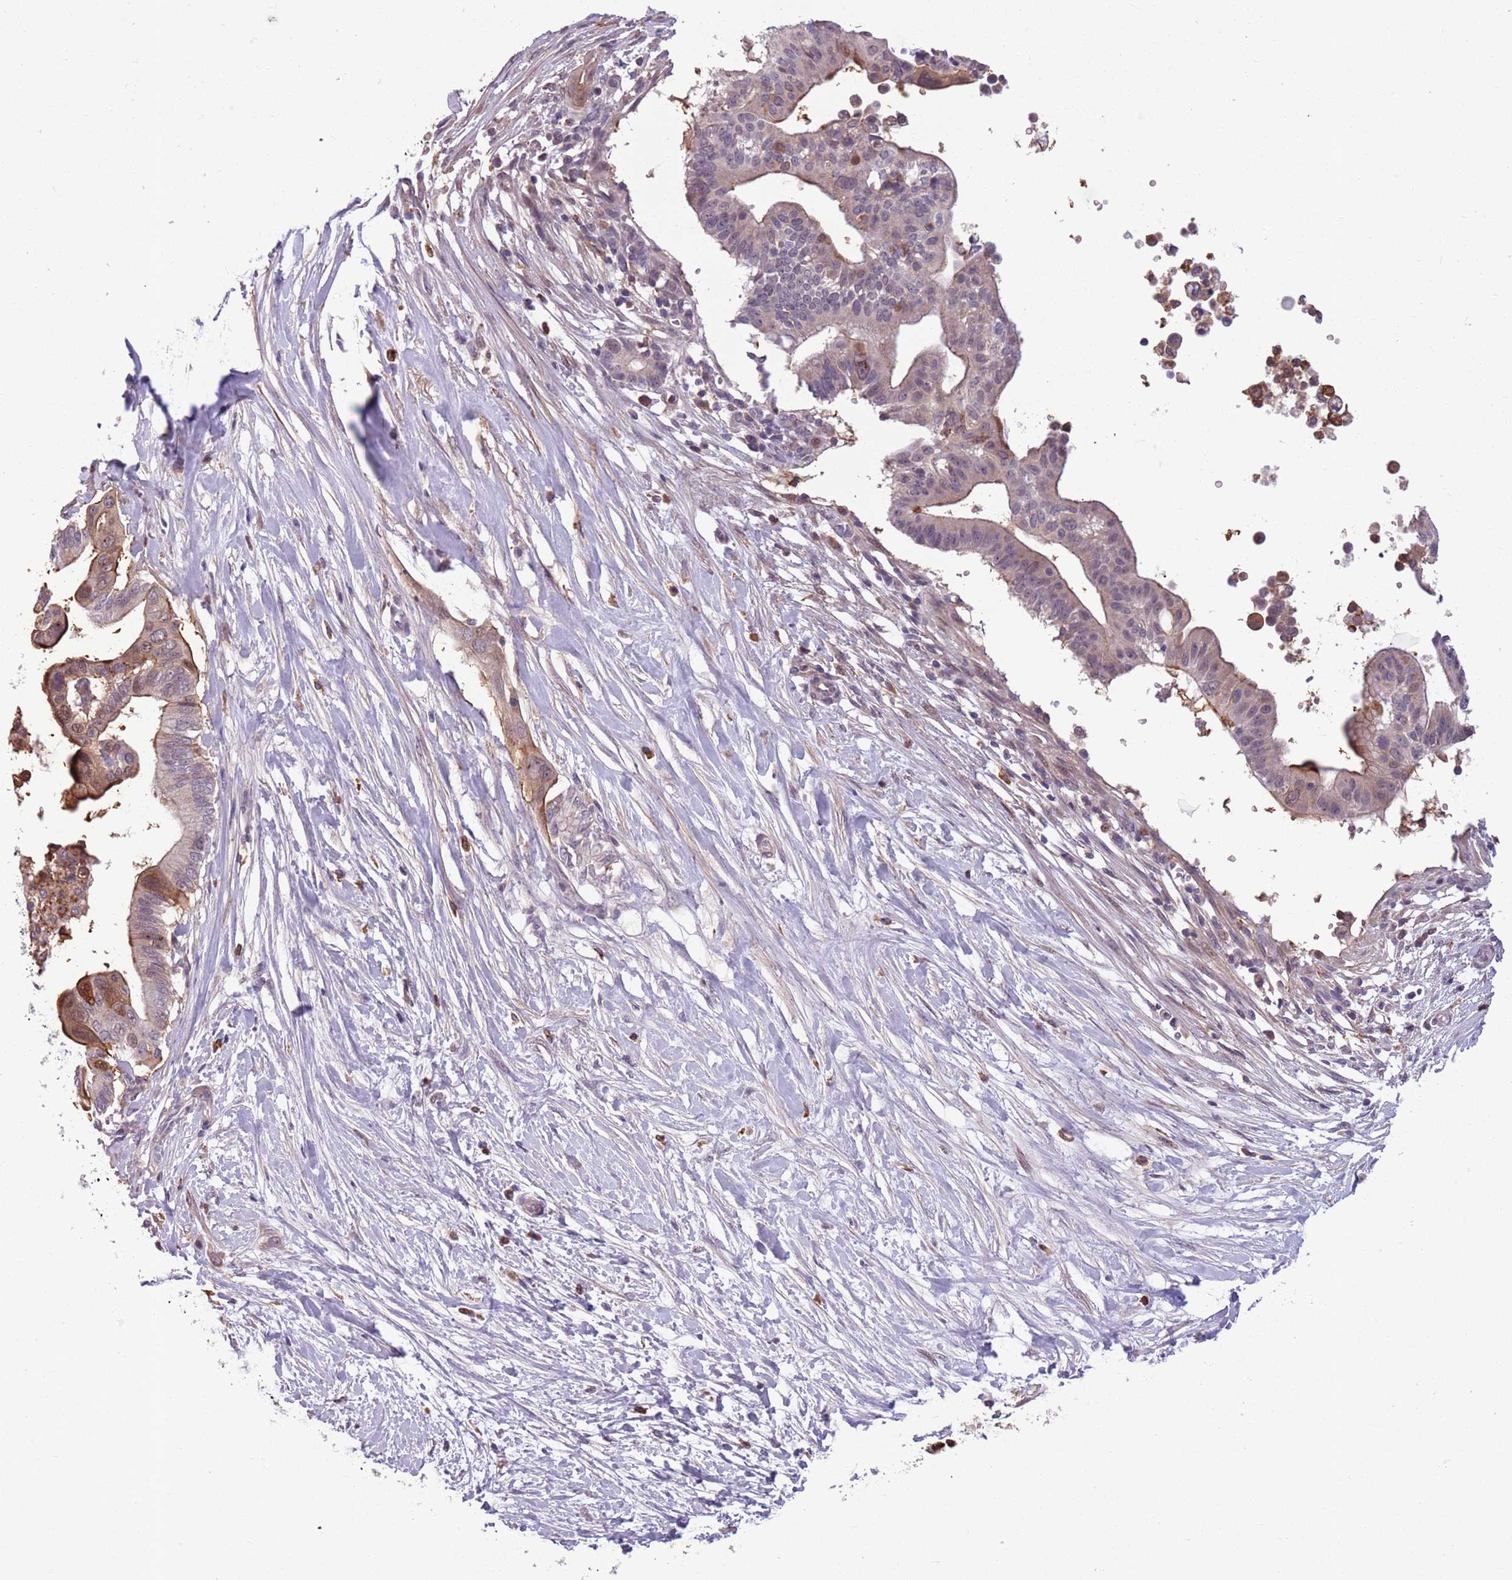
{"staining": {"intensity": "moderate", "quantity": "<25%", "location": "cytoplasmic/membranous,nuclear"}, "tissue": "pancreatic cancer", "cell_type": "Tumor cells", "image_type": "cancer", "snomed": [{"axis": "morphology", "description": "Adenocarcinoma, NOS"}, {"axis": "topography", "description": "Pancreas"}], "caption": "Pancreatic adenocarcinoma stained with immunohistochemistry (IHC) exhibits moderate cytoplasmic/membranous and nuclear positivity in about <25% of tumor cells. The staining was performed using DAB, with brown indicating positive protein expression. Nuclei are stained blue with hematoxylin.", "gene": "JAML", "patient": {"sex": "male", "age": 68}}